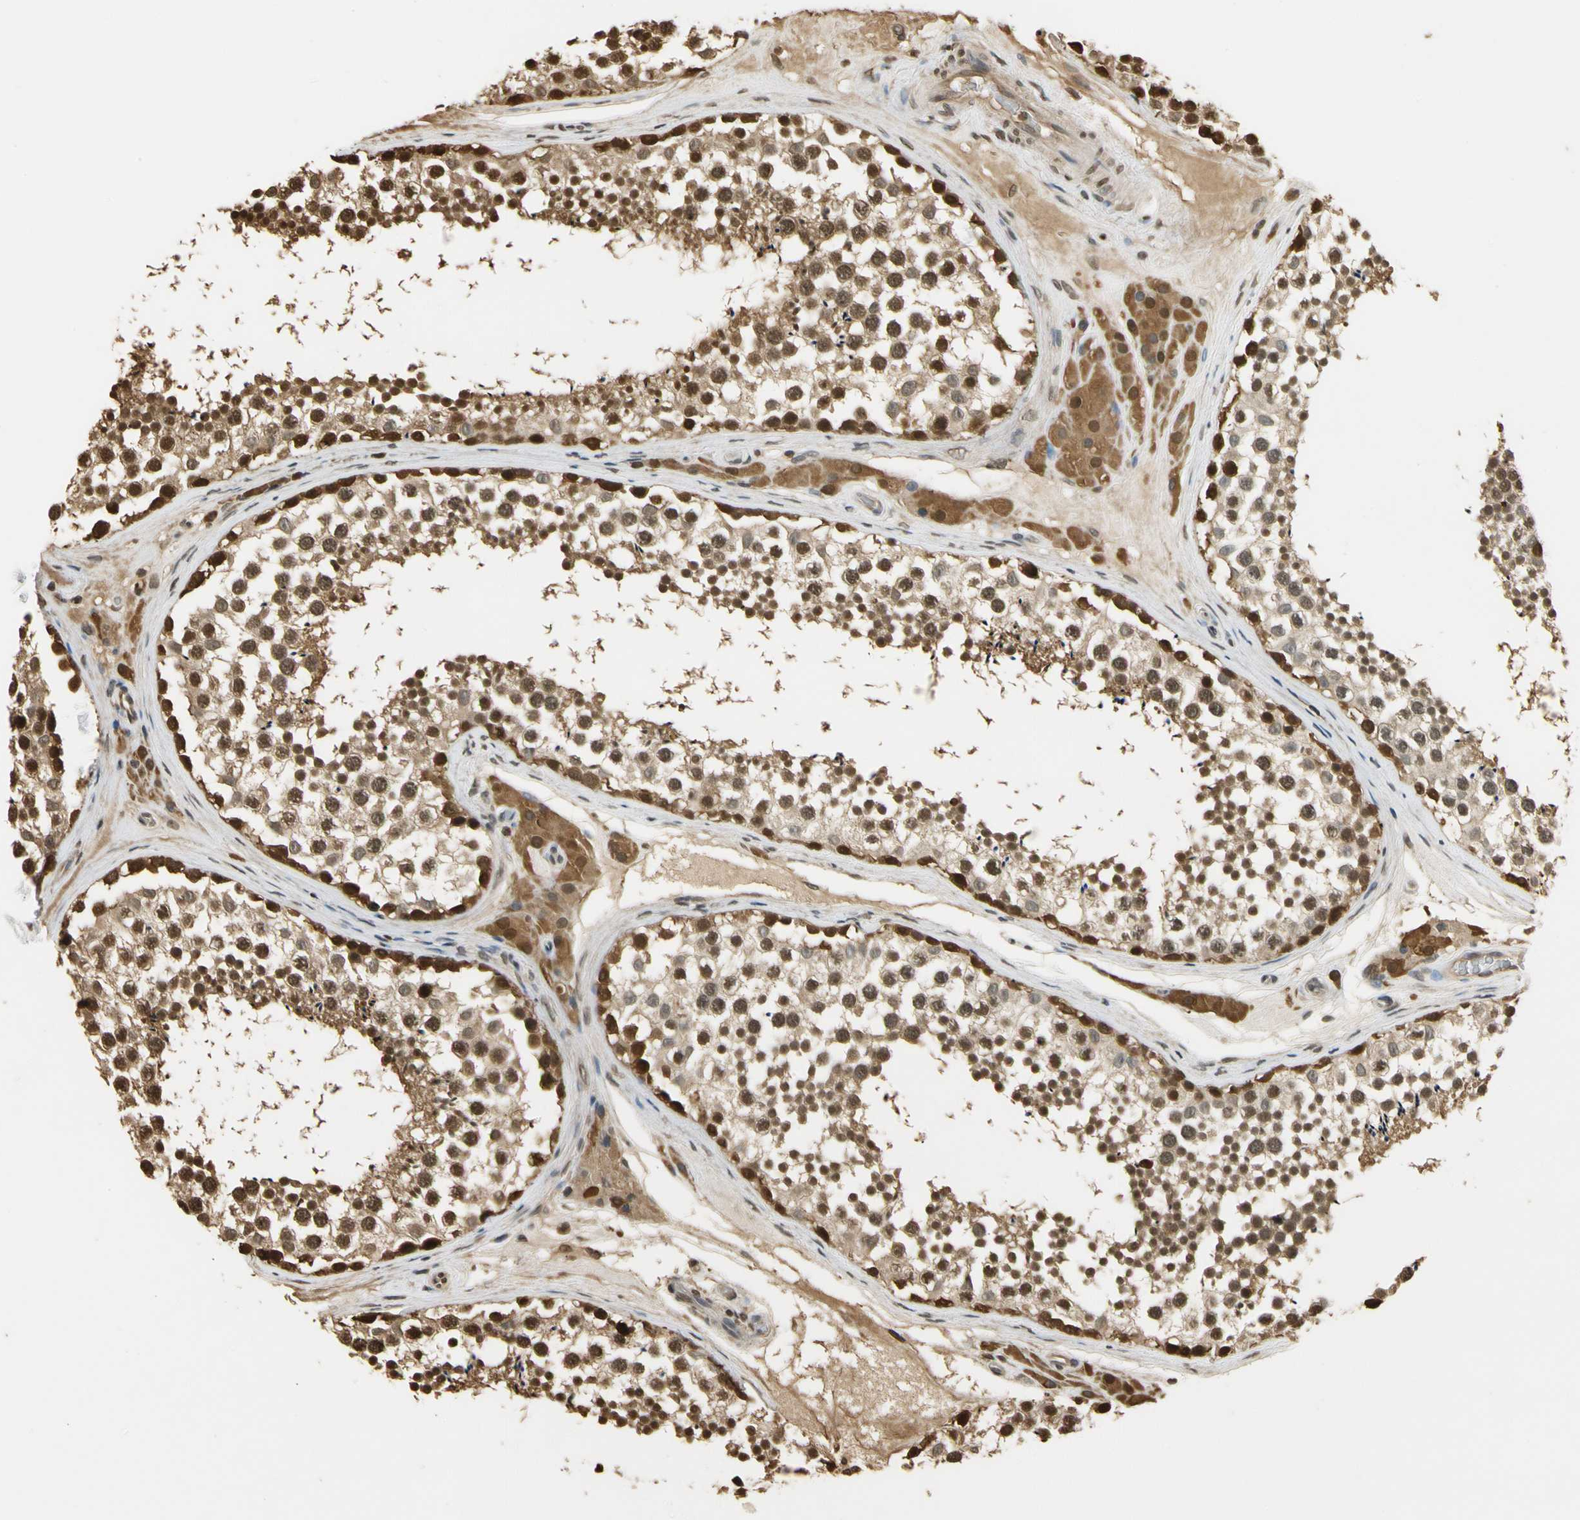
{"staining": {"intensity": "strong", "quantity": "25%-75%", "location": "cytoplasmic/membranous,nuclear"}, "tissue": "testis", "cell_type": "Cells in seminiferous ducts", "image_type": "normal", "snomed": [{"axis": "morphology", "description": "Normal tissue, NOS"}, {"axis": "topography", "description": "Testis"}], "caption": "Testis stained for a protein demonstrates strong cytoplasmic/membranous,nuclear positivity in cells in seminiferous ducts. The staining was performed using DAB (3,3'-diaminobenzidine), with brown indicating positive protein expression. Nuclei are stained blue with hematoxylin.", "gene": "SOD1", "patient": {"sex": "male", "age": 46}}